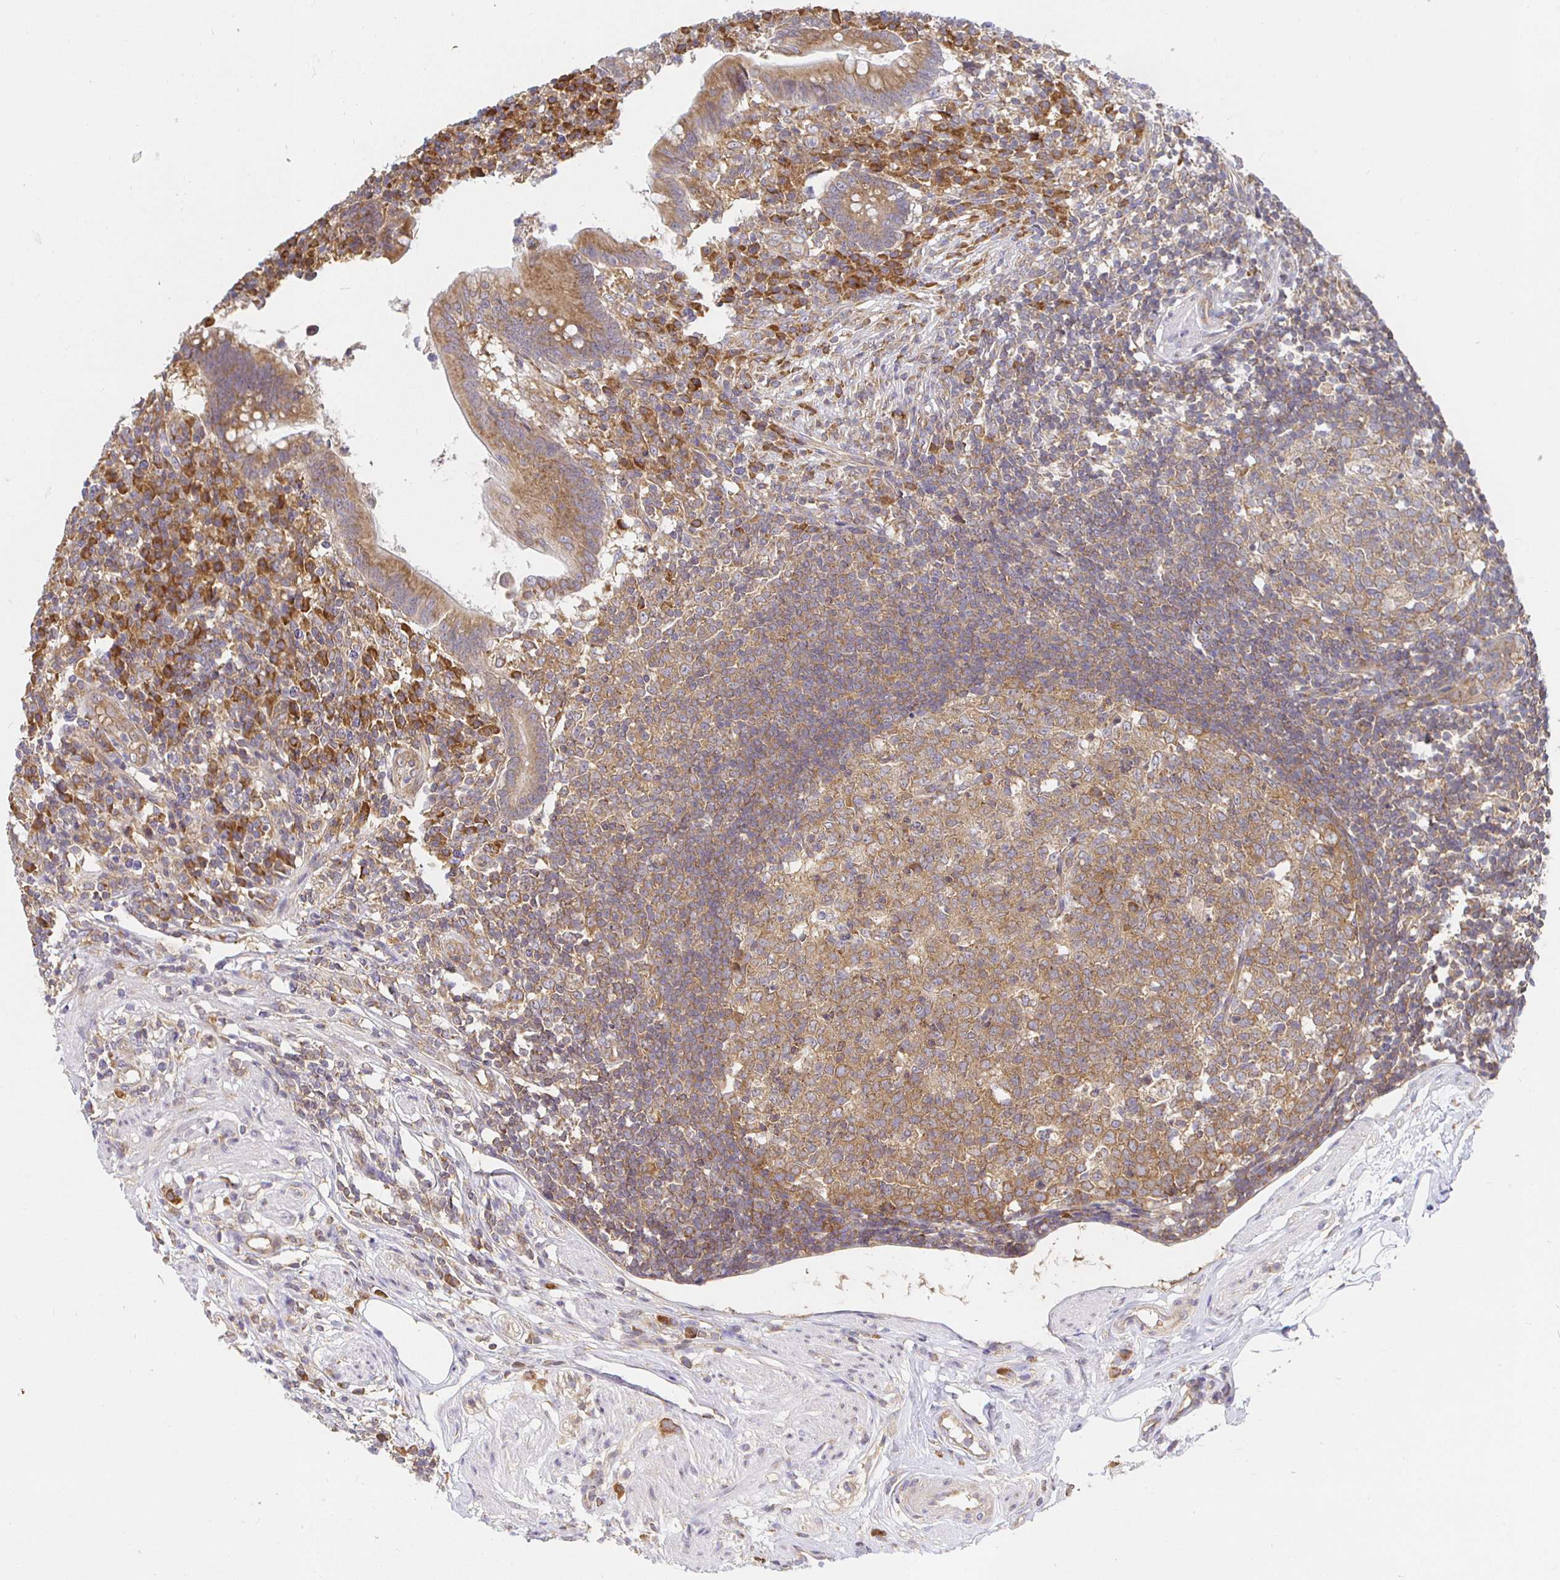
{"staining": {"intensity": "moderate", "quantity": ">75%", "location": "cytoplasmic/membranous"}, "tissue": "appendix", "cell_type": "Glandular cells", "image_type": "normal", "snomed": [{"axis": "morphology", "description": "Normal tissue, NOS"}, {"axis": "topography", "description": "Appendix"}], "caption": "Moderate cytoplasmic/membranous positivity for a protein is seen in about >75% of glandular cells of normal appendix using immunohistochemistry (IHC).", "gene": "IRAK1", "patient": {"sex": "female", "age": 56}}